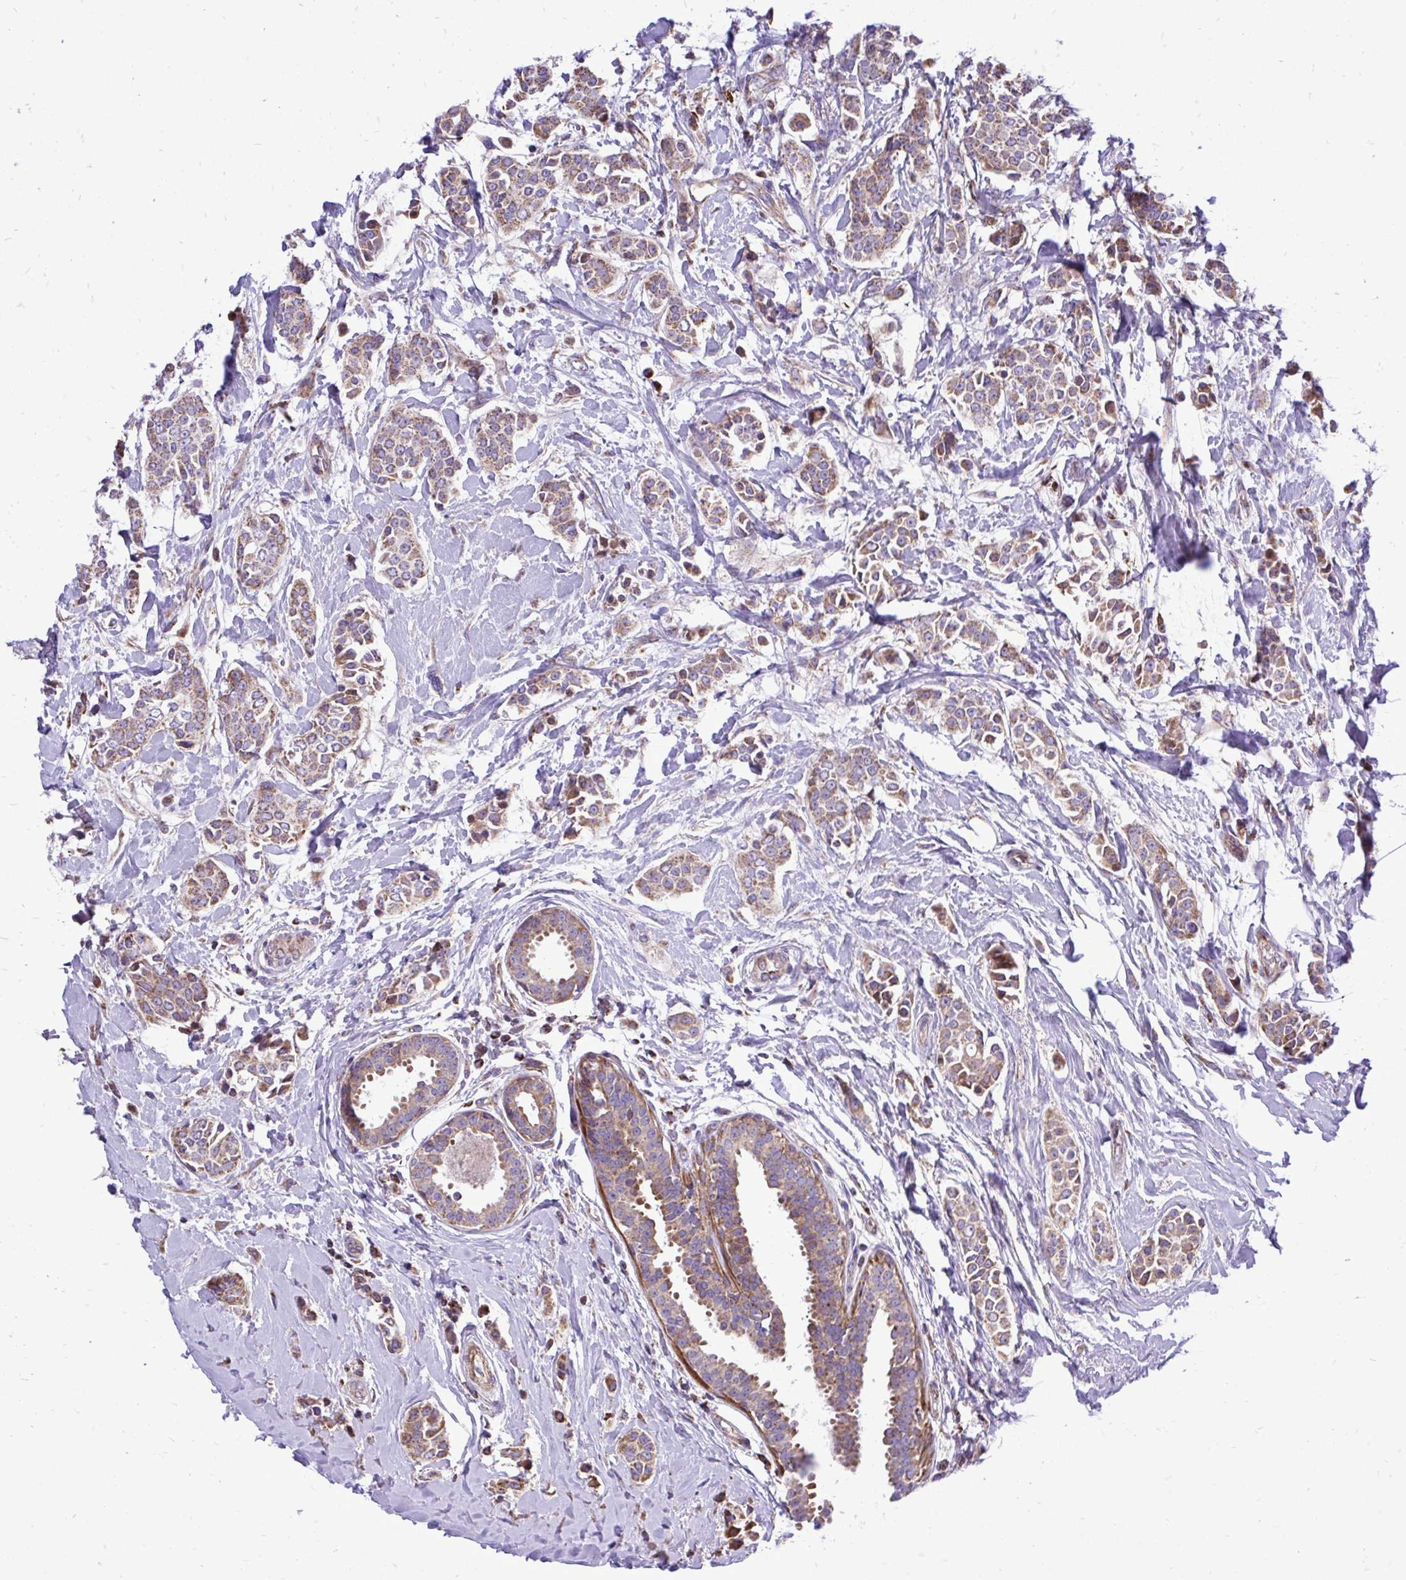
{"staining": {"intensity": "moderate", "quantity": ">75%", "location": "cytoplasmic/membranous"}, "tissue": "breast cancer", "cell_type": "Tumor cells", "image_type": "cancer", "snomed": [{"axis": "morphology", "description": "Duct carcinoma"}, {"axis": "topography", "description": "Breast"}], "caption": "IHC (DAB) staining of human intraductal carcinoma (breast) demonstrates moderate cytoplasmic/membranous protein staining in approximately >75% of tumor cells.", "gene": "ATP13A2", "patient": {"sex": "female", "age": 64}}